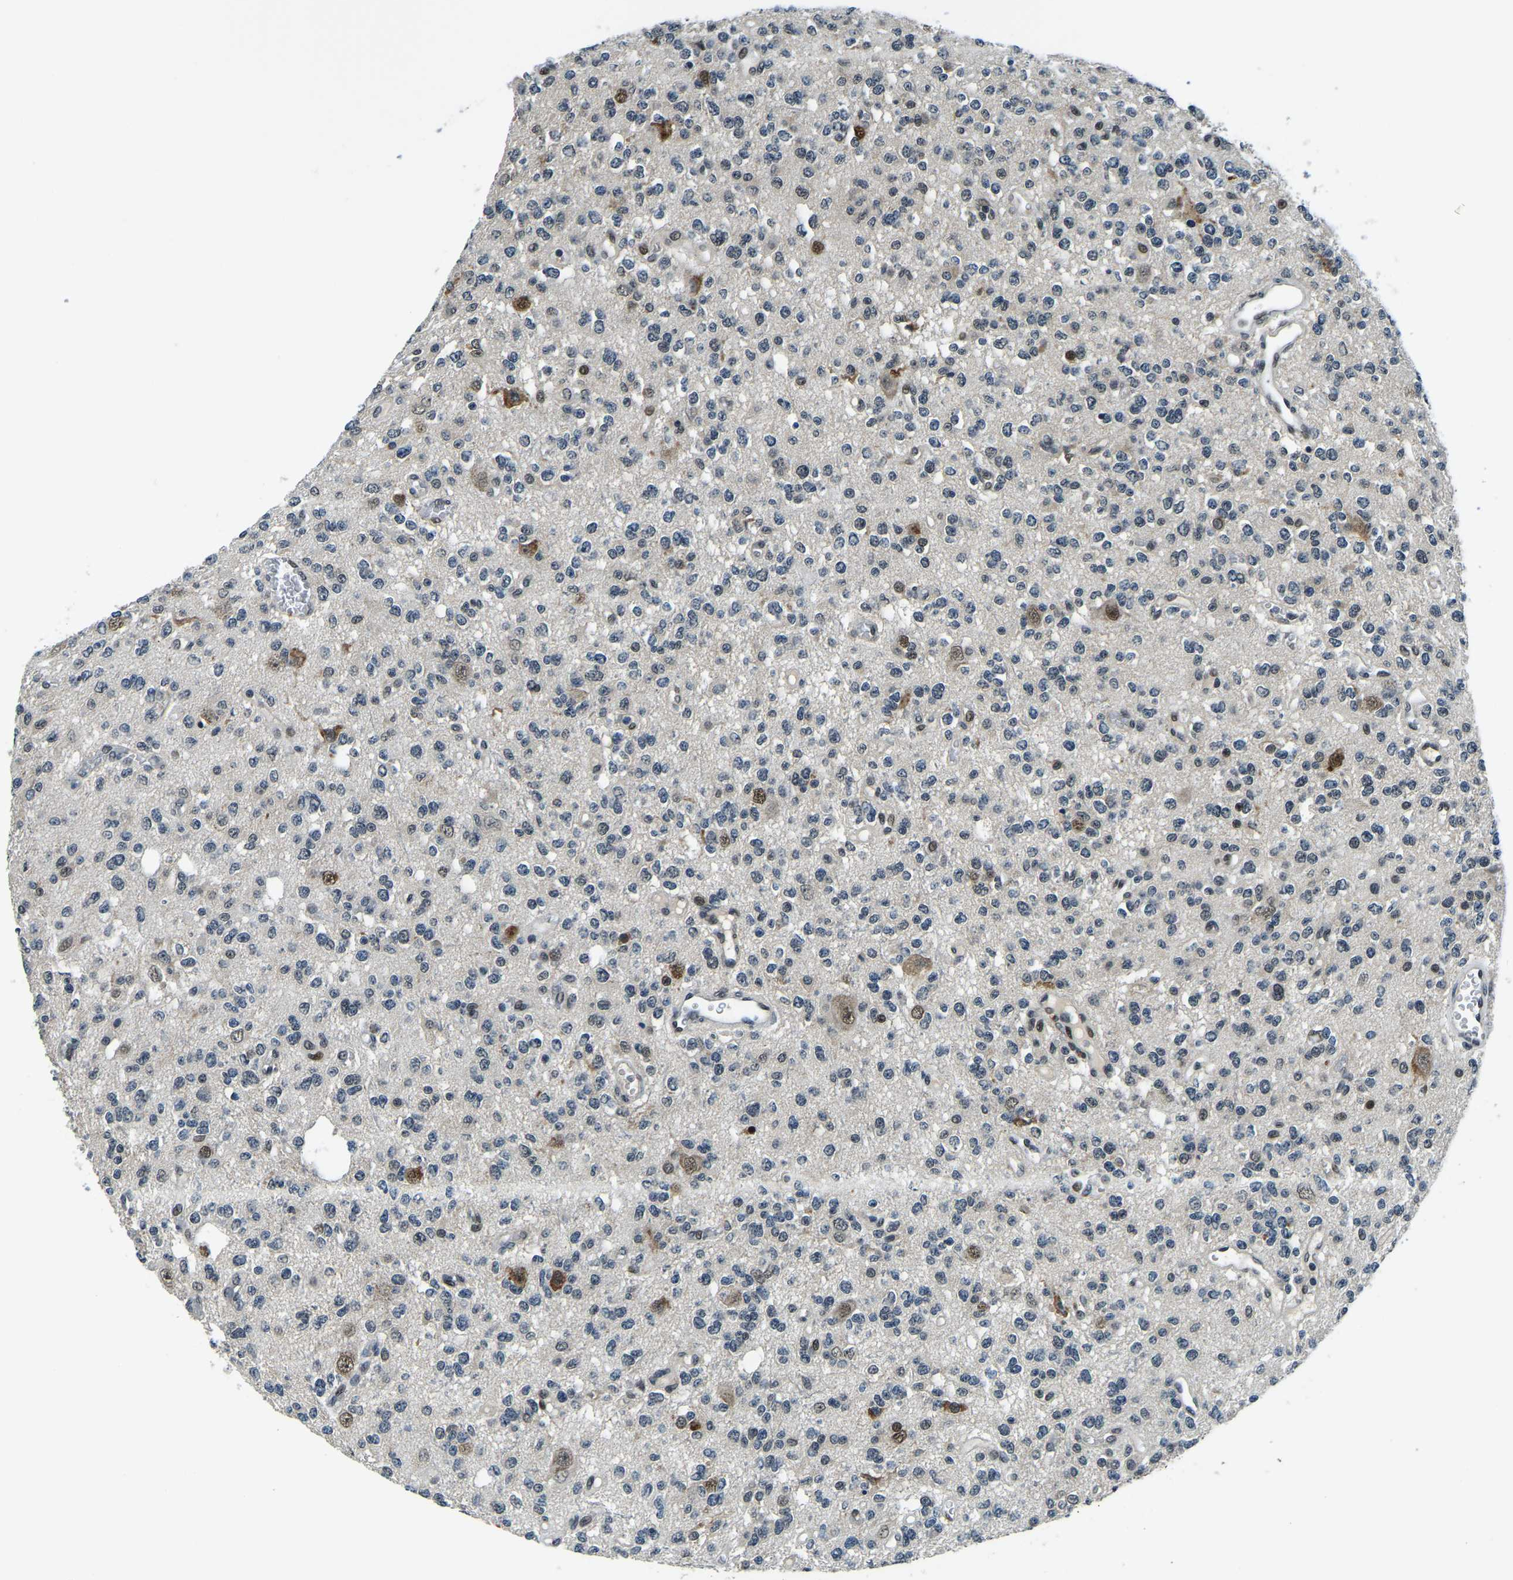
{"staining": {"intensity": "moderate", "quantity": "<25%", "location": "cytoplasmic/membranous,nuclear"}, "tissue": "glioma", "cell_type": "Tumor cells", "image_type": "cancer", "snomed": [{"axis": "morphology", "description": "Glioma, malignant, Low grade"}, {"axis": "topography", "description": "Brain"}], "caption": "High-magnification brightfield microscopy of low-grade glioma (malignant) stained with DAB (3,3'-diaminobenzidine) (brown) and counterstained with hematoxylin (blue). tumor cells exhibit moderate cytoplasmic/membranous and nuclear staining is seen in approximately<25% of cells.", "gene": "ING2", "patient": {"sex": "male", "age": 38}}